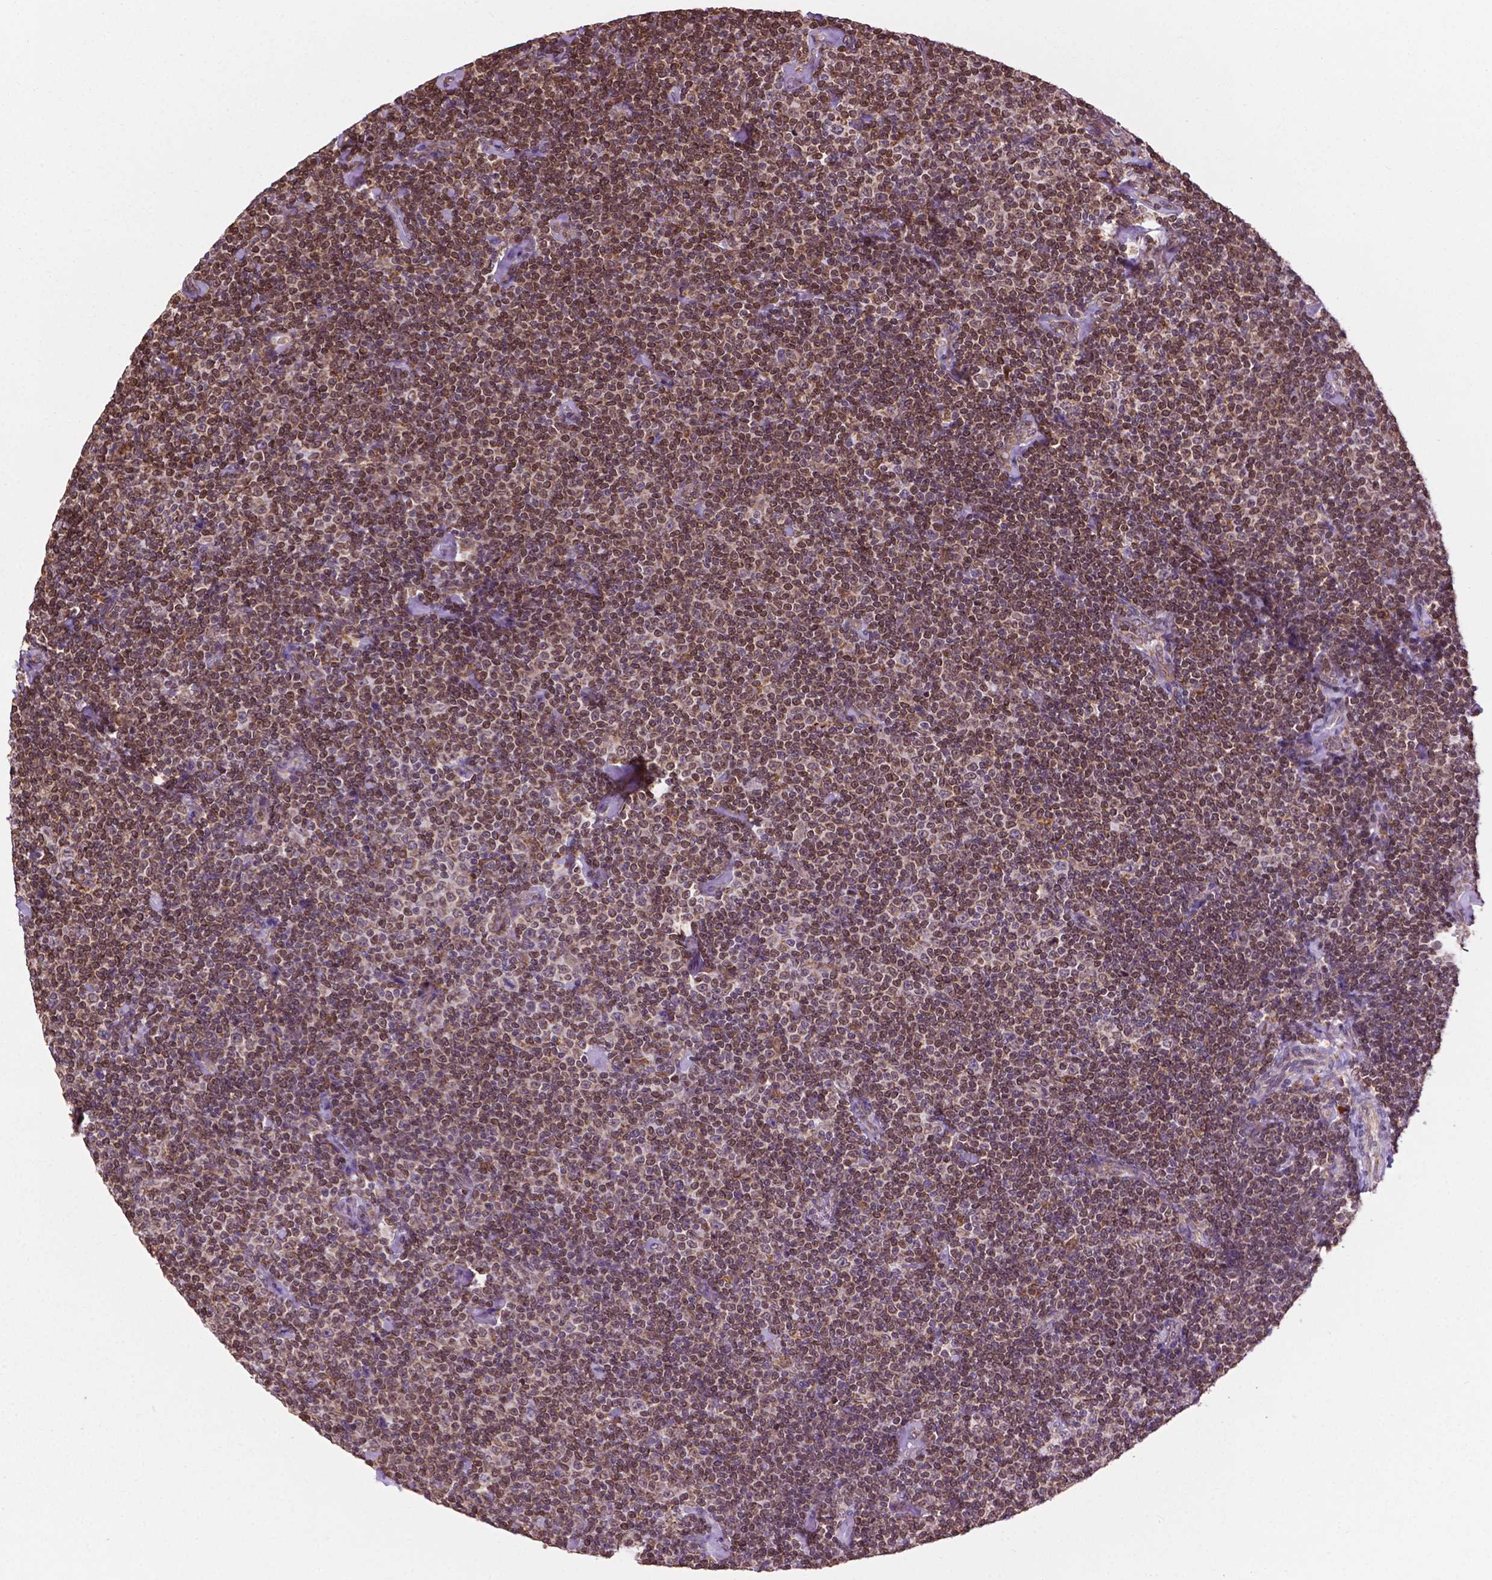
{"staining": {"intensity": "moderate", "quantity": ">75%", "location": "cytoplasmic/membranous"}, "tissue": "lymphoma", "cell_type": "Tumor cells", "image_type": "cancer", "snomed": [{"axis": "morphology", "description": "Malignant lymphoma, non-Hodgkin's type, Low grade"}, {"axis": "topography", "description": "Lymph node"}], "caption": "Protein expression analysis of malignant lymphoma, non-Hodgkin's type (low-grade) reveals moderate cytoplasmic/membranous positivity in about >75% of tumor cells.", "gene": "GANAB", "patient": {"sex": "male", "age": 81}}